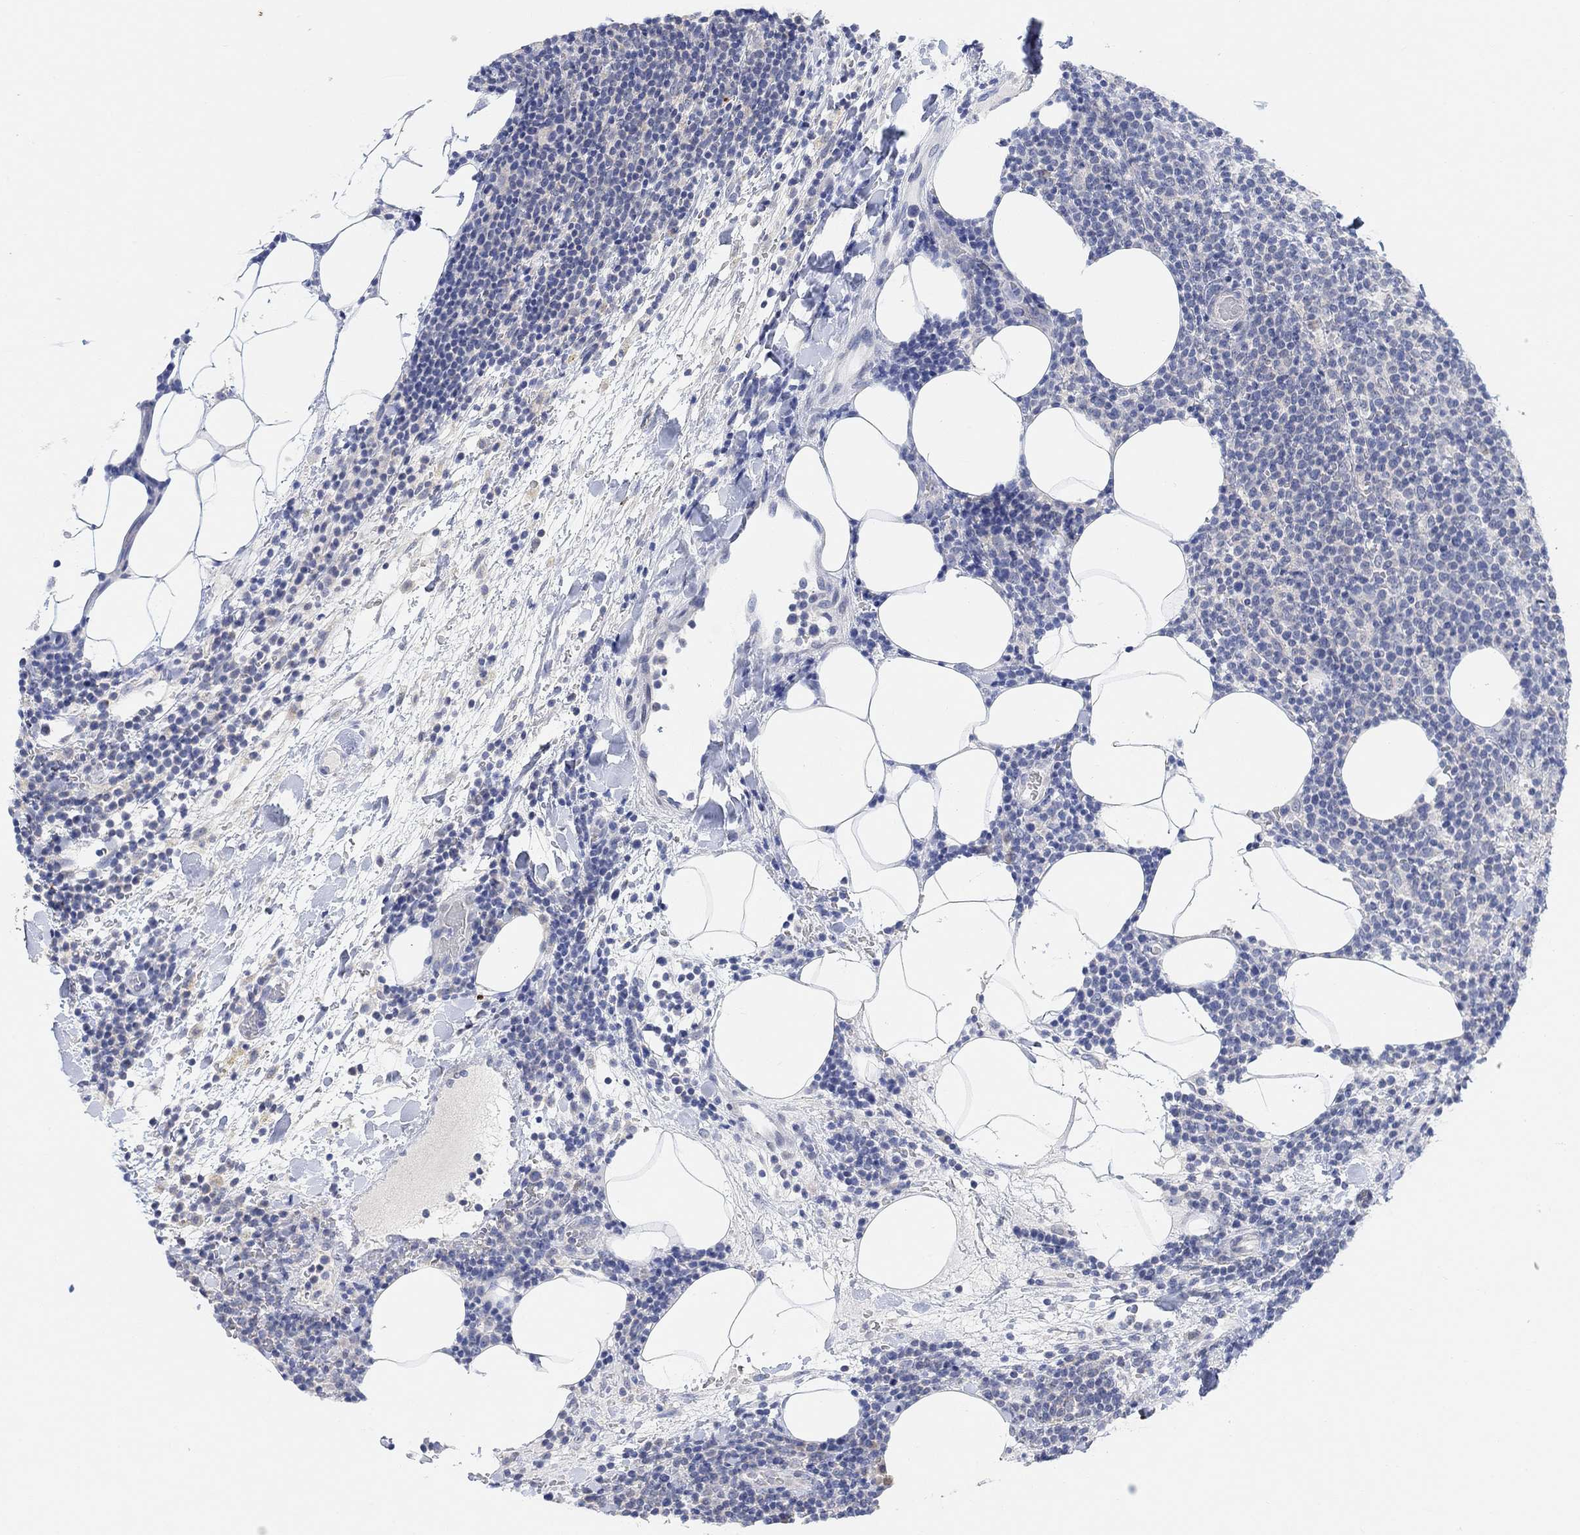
{"staining": {"intensity": "negative", "quantity": "none", "location": "none"}, "tissue": "lymphoma", "cell_type": "Tumor cells", "image_type": "cancer", "snomed": [{"axis": "morphology", "description": "Malignant lymphoma, non-Hodgkin's type, High grade"}, {"axis": "topography", "description": "Lymph node"}], "caption": "Immunohistochemistry micrograph of lymphoma stained for a protein (brown), which shows no positivity in tumor cells.", "gene": "RIMS1", "patient": {"sex": "male", "age": 61}}